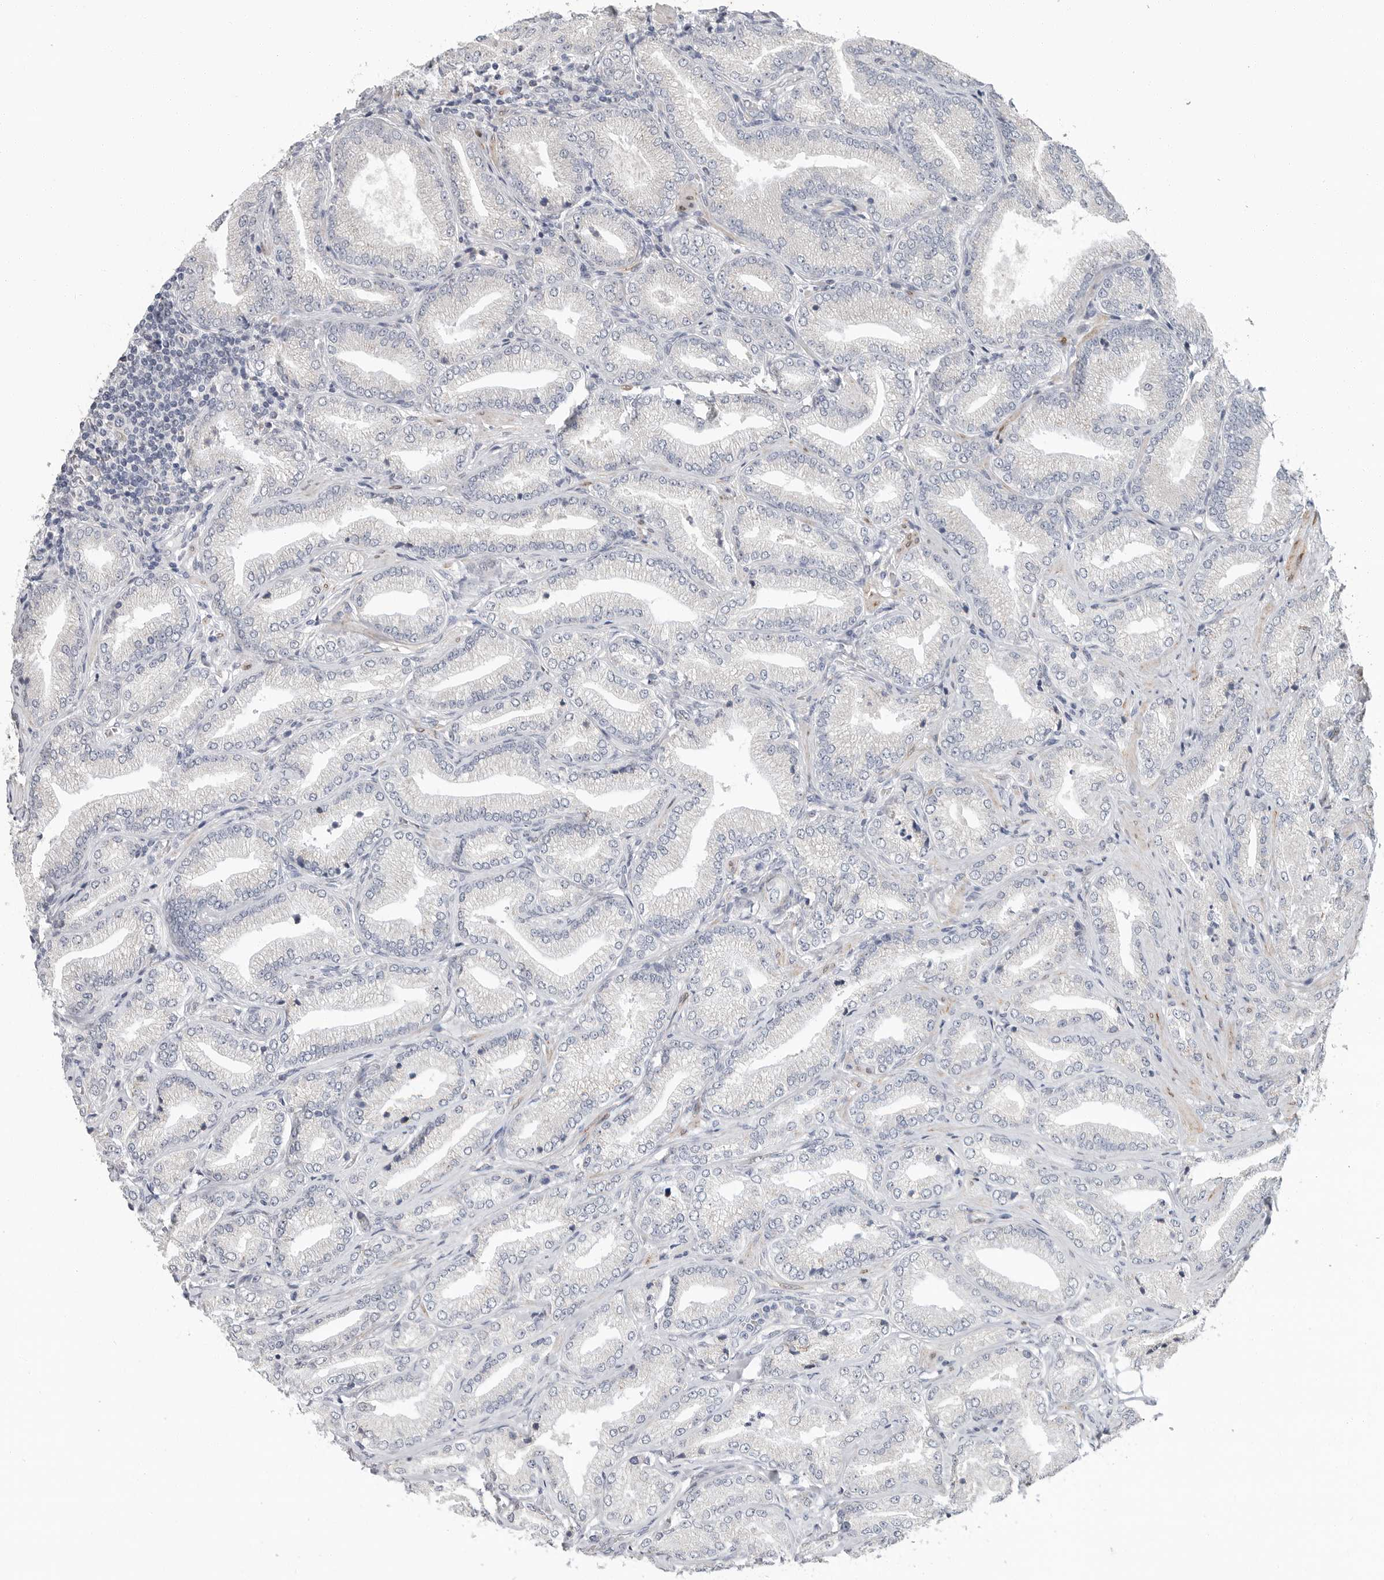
{"staining": {"intensity": "negative", "quantity": "none", "location": "none"}, "tissue": "prostate cancer", "cell_type": "Tumor cells", "image_type": "cancer", "snomed": [{"axis": "morphology", "description": "Adenocarcinoma, Low grade"}, {"axis": "topography", "description": "Prostate"}], "caption": "This is an IHC micrograph of human low-grade adenocarcinoma (prostate). There is no expression in tumor cells.", "gene": "PLN", "patient": {"sex": "male", "age": 62}}